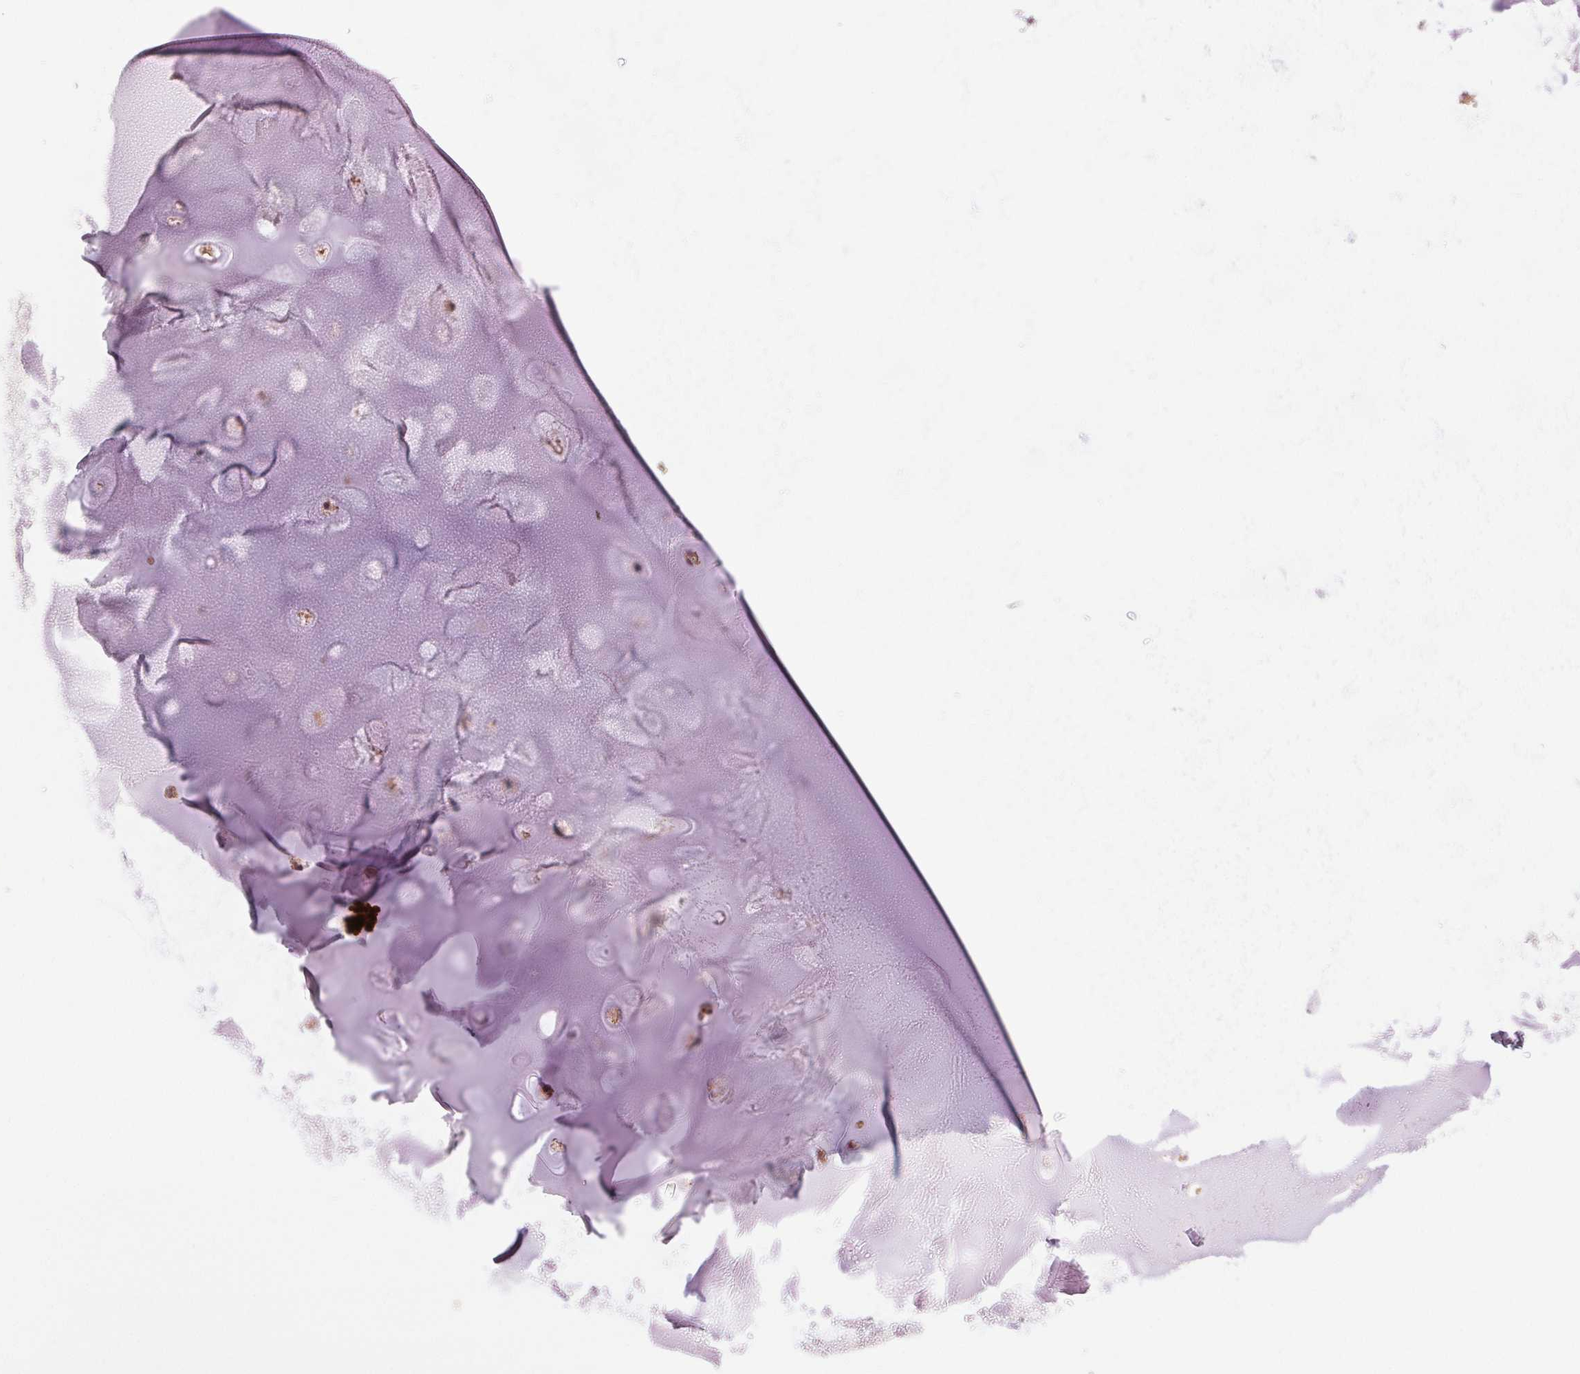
{"staining": {"intensity": "weak", "quantity": ">75%", "location": "cytoplasmic/membranous"}, "tissue": "adipose tissue", "cell_type": "Adipocytes", "image_type": "normal", "snomed": [{"axis": "morphology", "description": "Normal tissue, NOS"}, {"axis": "morphology", "description": "Squamous cell carcinoma, NOS"}, {"axis": "topography", "description": "Cartilage tissue"}, {"axis": "topography", "description": "Bronchus"}, {"axis": "topography", "description": "Lung"}], "caption": "Immunohistochemistry image of normal human adipose tissue stained for a protein (brown), which reveals low levels of weak cytoplasmic/membranous staining in approximately >75% of adipocytes.", "gene": "DGUOK", "patient": {"sex": "male", "age": 66}}